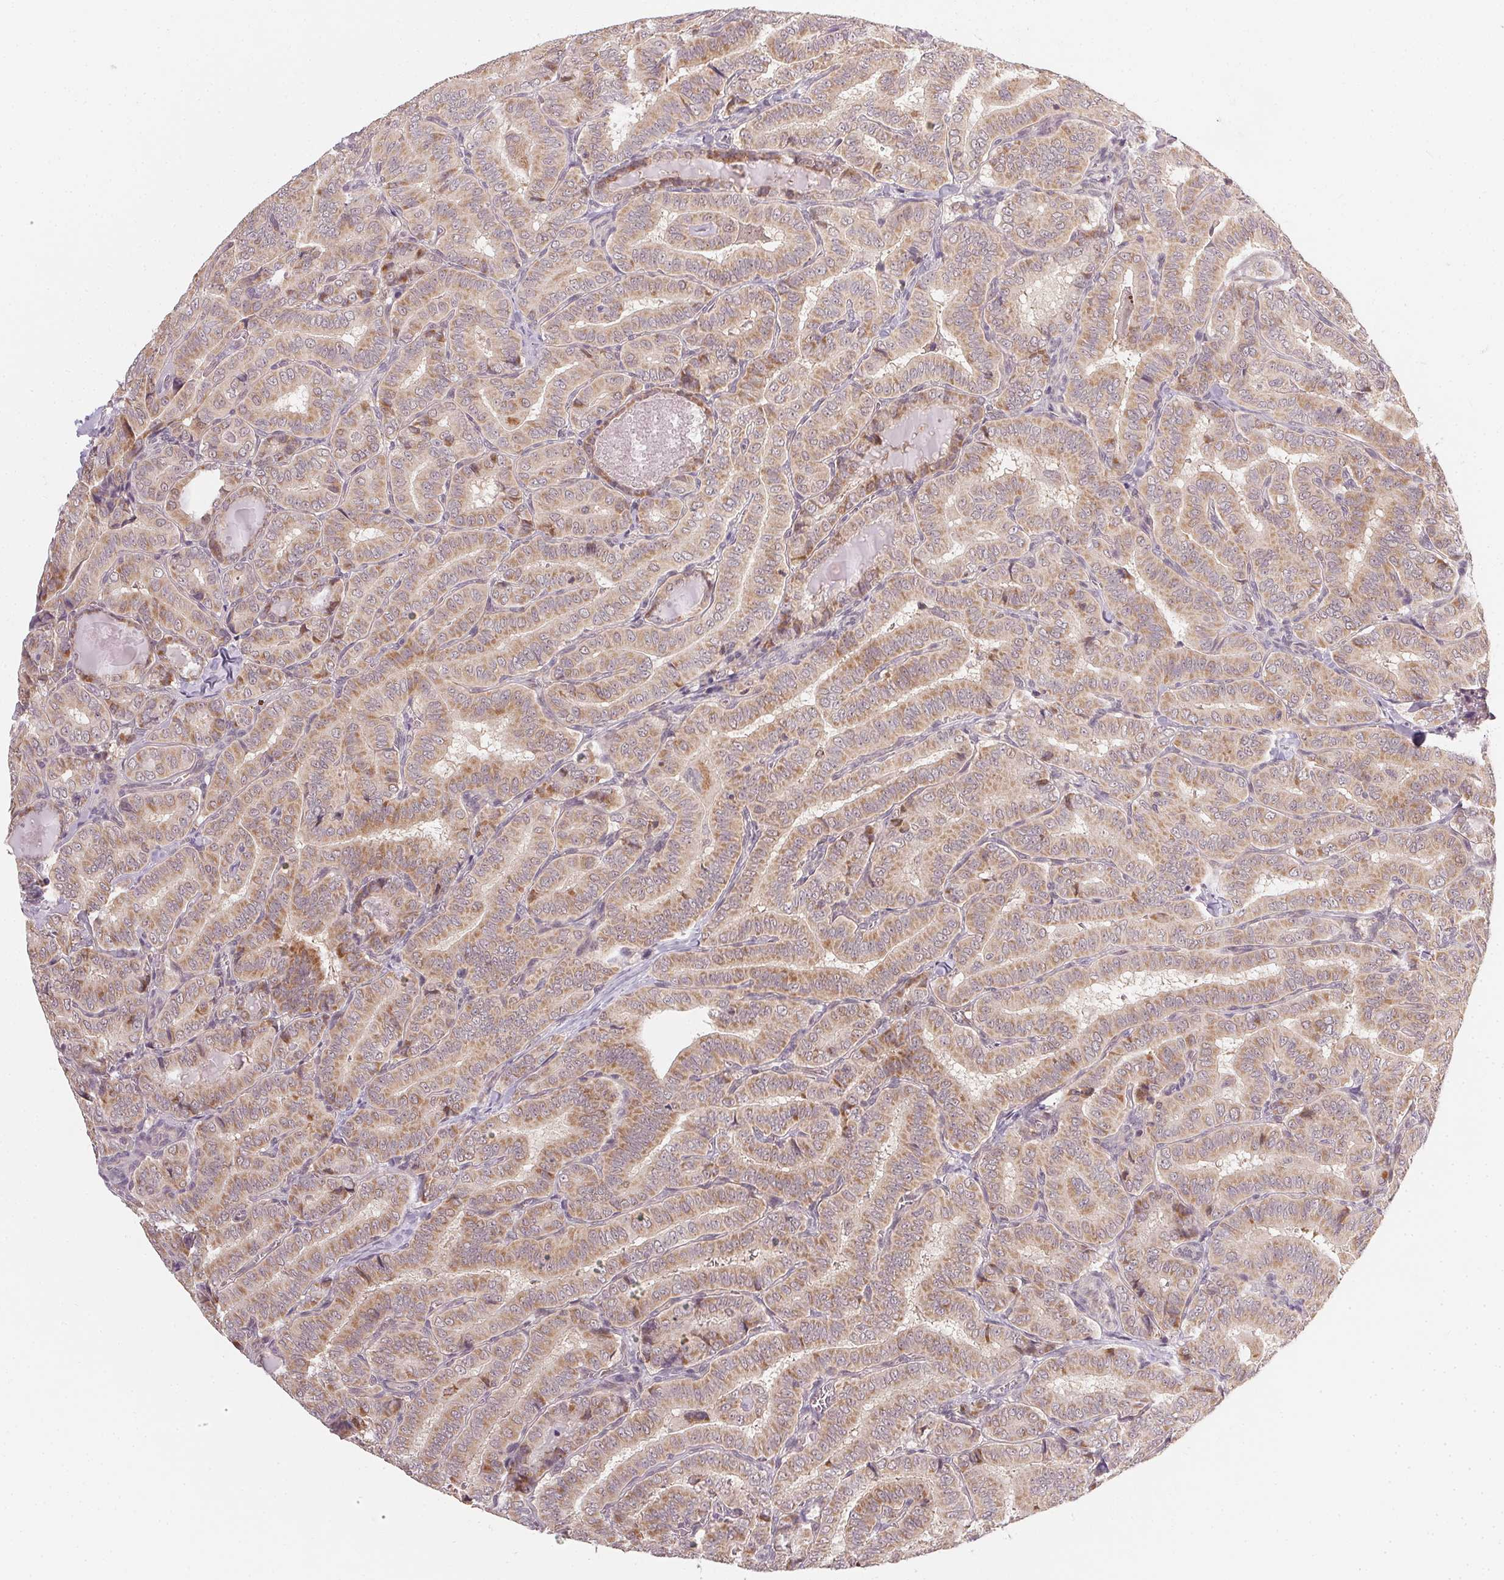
{"staining": {"intensity": "moderate", "quantity": ">75%", "location": "cytoplasmic/membranous"}, "tissue": "thyroid cancer", "cell_type": "Tumor cells", "image_type": "cancer", "snomed": [{"axis": "morphology", "description": "Papillary adenocarcinoma, NOS"}, {"axis": "morphology", "description": "Papillary adenoma metastatic"}, {"axis": "topography", "description": "Thyroid gland"}], "caption": "Protein expression analysis of human thyroid cancer reveals moderate cytoplasmic/membranous positivity in approximately >75% of tumor cells.", "gene": "NCOA4", "patient": {"sex": "female", "age": 50}}